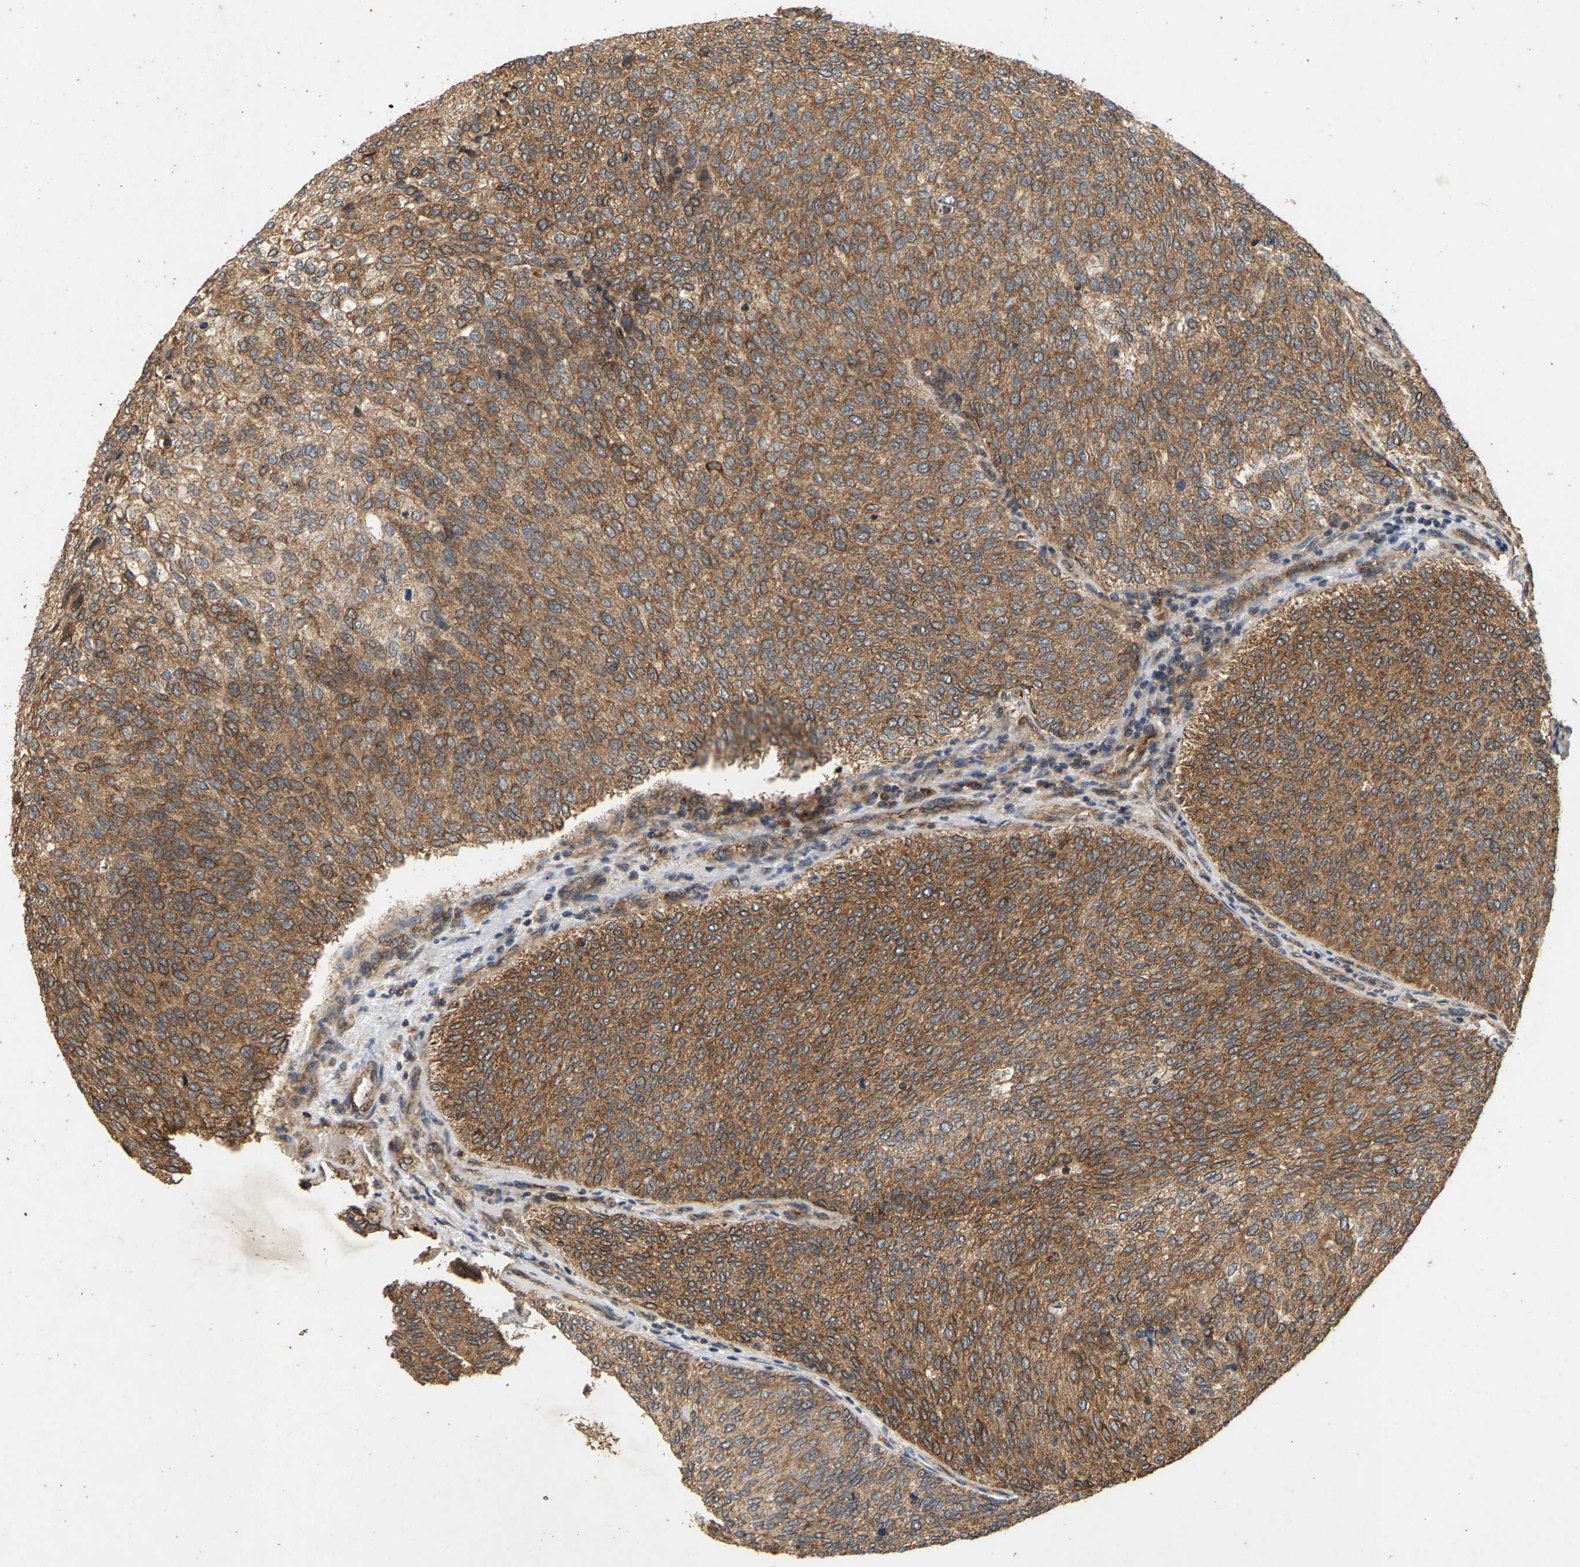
{"staining": {"intensity": "moderate", "quantity": ">75%", "location": "cytoplasmic/membranous"}, "tissue": "urothelial cancer", "cell_type": "Tumor cells", "image_type": "cancer", "snomed": [{"axis": "morphology", "description": "Urothelial carcinoma, Low grade"}, {"axis": "topography", "description": "Urinary bladder"}], "caption": "An image of human urothelial carcinoma (low-grade) stained for a protein displays moderate cytoplasmic/membranous brown staining in tumor cells.", "gene": "CIDEC", "patient": {"sex": "female", "age": 79}}